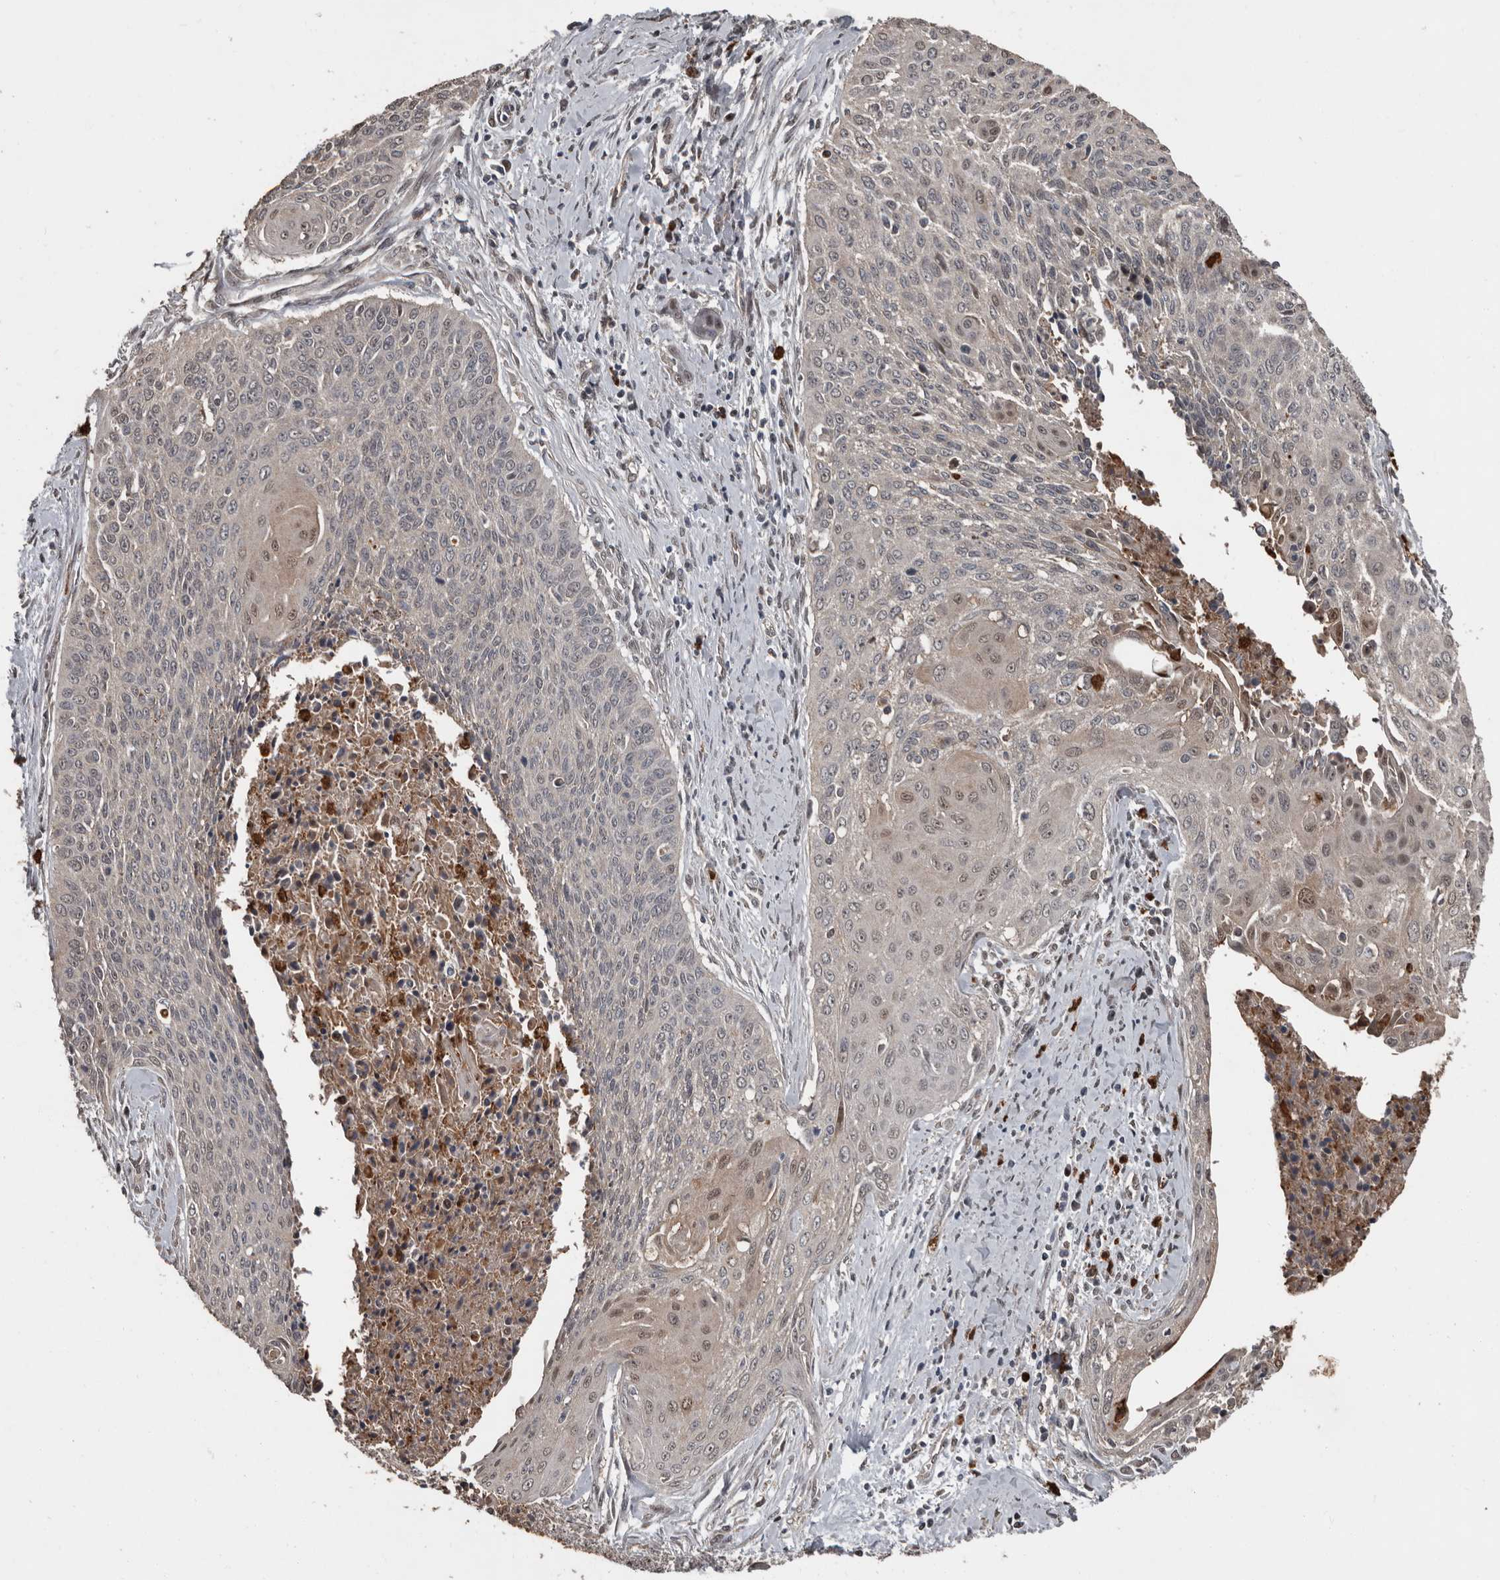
{"staining": {"intensity": "weak", "quantity": "<25%", "location": "nuclear"}, "tissue": "cervical cancer", "cell_type": "Tumor cells", "image_type": "cancer", "snomed": [{"axis": "morphology", "description": "Squamous cell carcinoma, NOS"}, {"axis": "topography", "description": "Cervix"}], "caption": "Cervical cancer was stained to show a protein in brown. There is no significant staining in tumor cells.", "gene": "FSBP", "patient": {"sex": "female", "age": 55}}